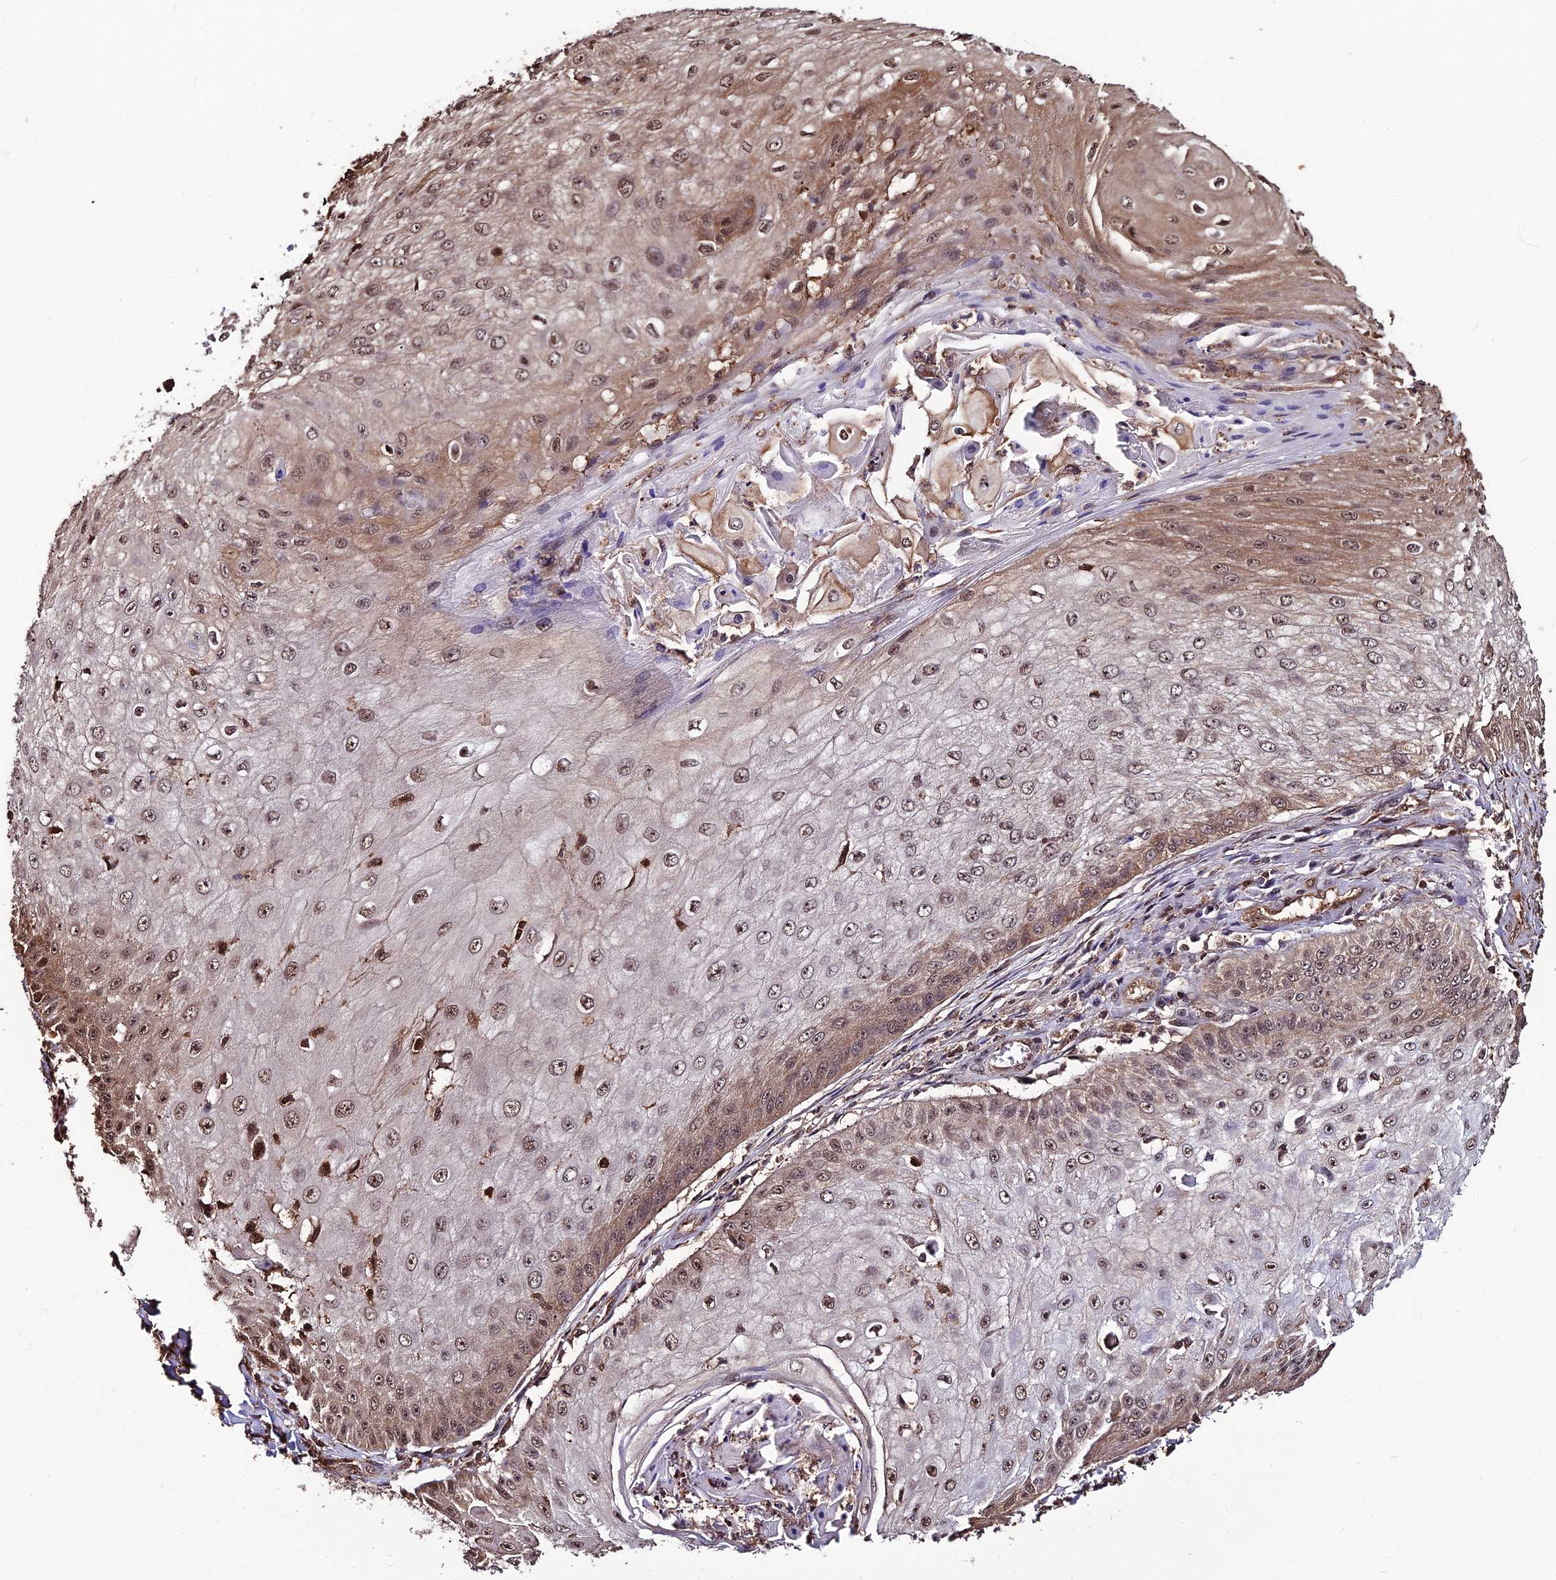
{"staining": {"intensity": "moderate", "quantity": ">75%", "location": "nuclear"}, "tissue": "skin cancer", "cell_type": "Tumor cells", "image_type": "cancer", "snomed": [{"axis": "morphology", "description": "Squamous cell carcinoma, NOS"}, {"axis": "topography", "description": "Skin"}], "caption": "Skin cancer stained with DAB (3,3'-diaminobenzidine) IHC exhibits medium levels of moderate nuclear positivity in approximately >75% of tumor cells.", "gene": "PPP4C", "patient": {"sex": "male", "age": 70}}